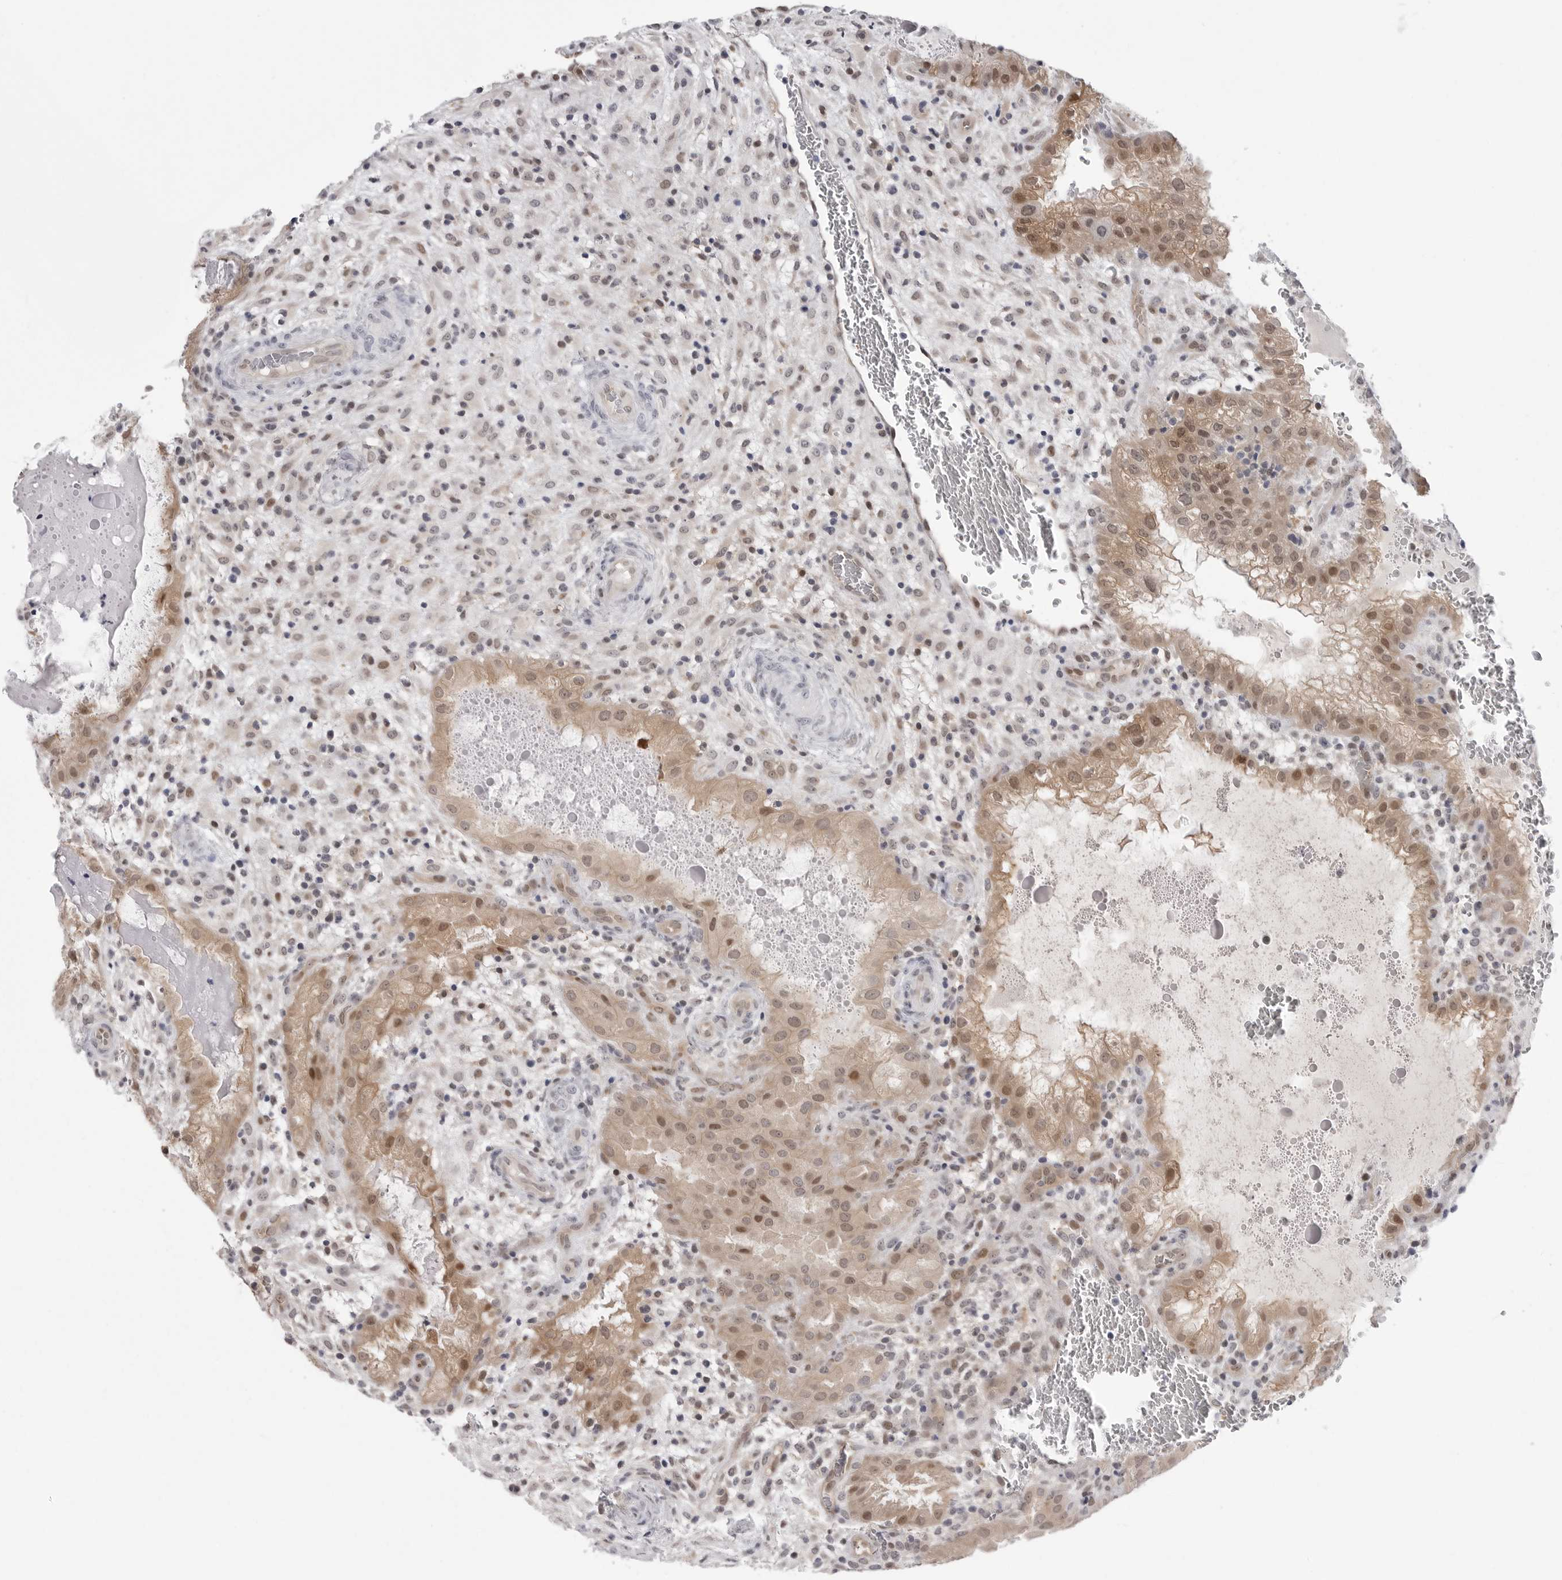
{"staining": {"intensity": "moderate", "quantity": "<25%", "location": "cytoplasmic/membranous,nuclear"}, "tissue": "placenta", "cell_type": "Decidual cells", "image_type": "normal", "snomed": [{"axis": "morphology", "description": "Normal tissue, NOS"}, {"axis": "topography", "description": "Placenta"}], "caption": "This micrograph demonstrates immunohistochemistry staining of normal placenta, with low moderate cytoplasmic/membranous,nuclear expression in approximately <25% of decidual cells.", "gene": "PNPO", "patient": {"sex": "female", "age": 35}}